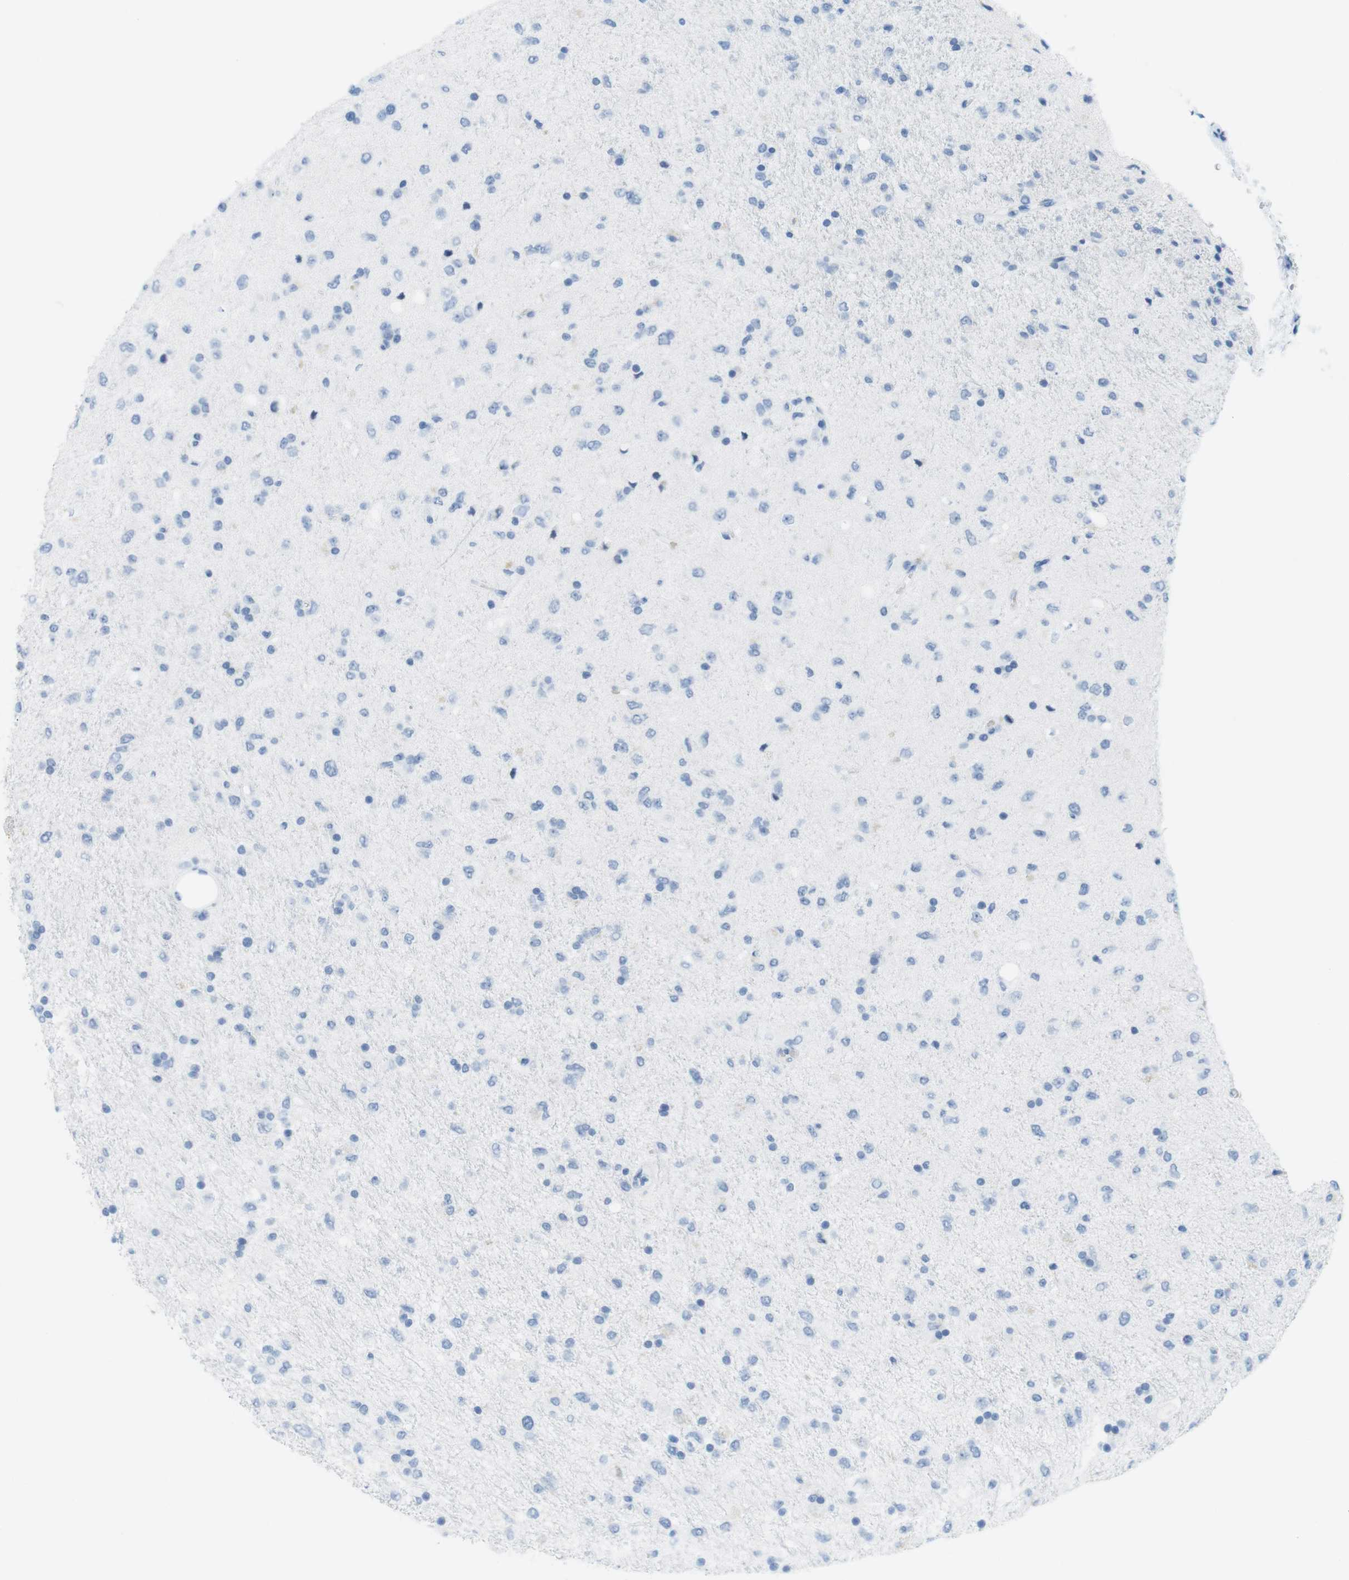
{"staining": {"intensity": "negative", "quantity": "none", "location": "none"}, "tissue": "glioma", "cell_type": "Tumor cells", "image_type": "cancer", "snomed": [{"axis": "morphology", "description": "Glioma, malignant, Low grade"}, {"axis": "topography", "description": "Brain"}], "caption": "A micrograph of malignant glioma (low-grade) stained for a protein displays no brown staining in tumor cells.", "gene": "TNNT2", "patient": {"sex": "male", "age": 77}}